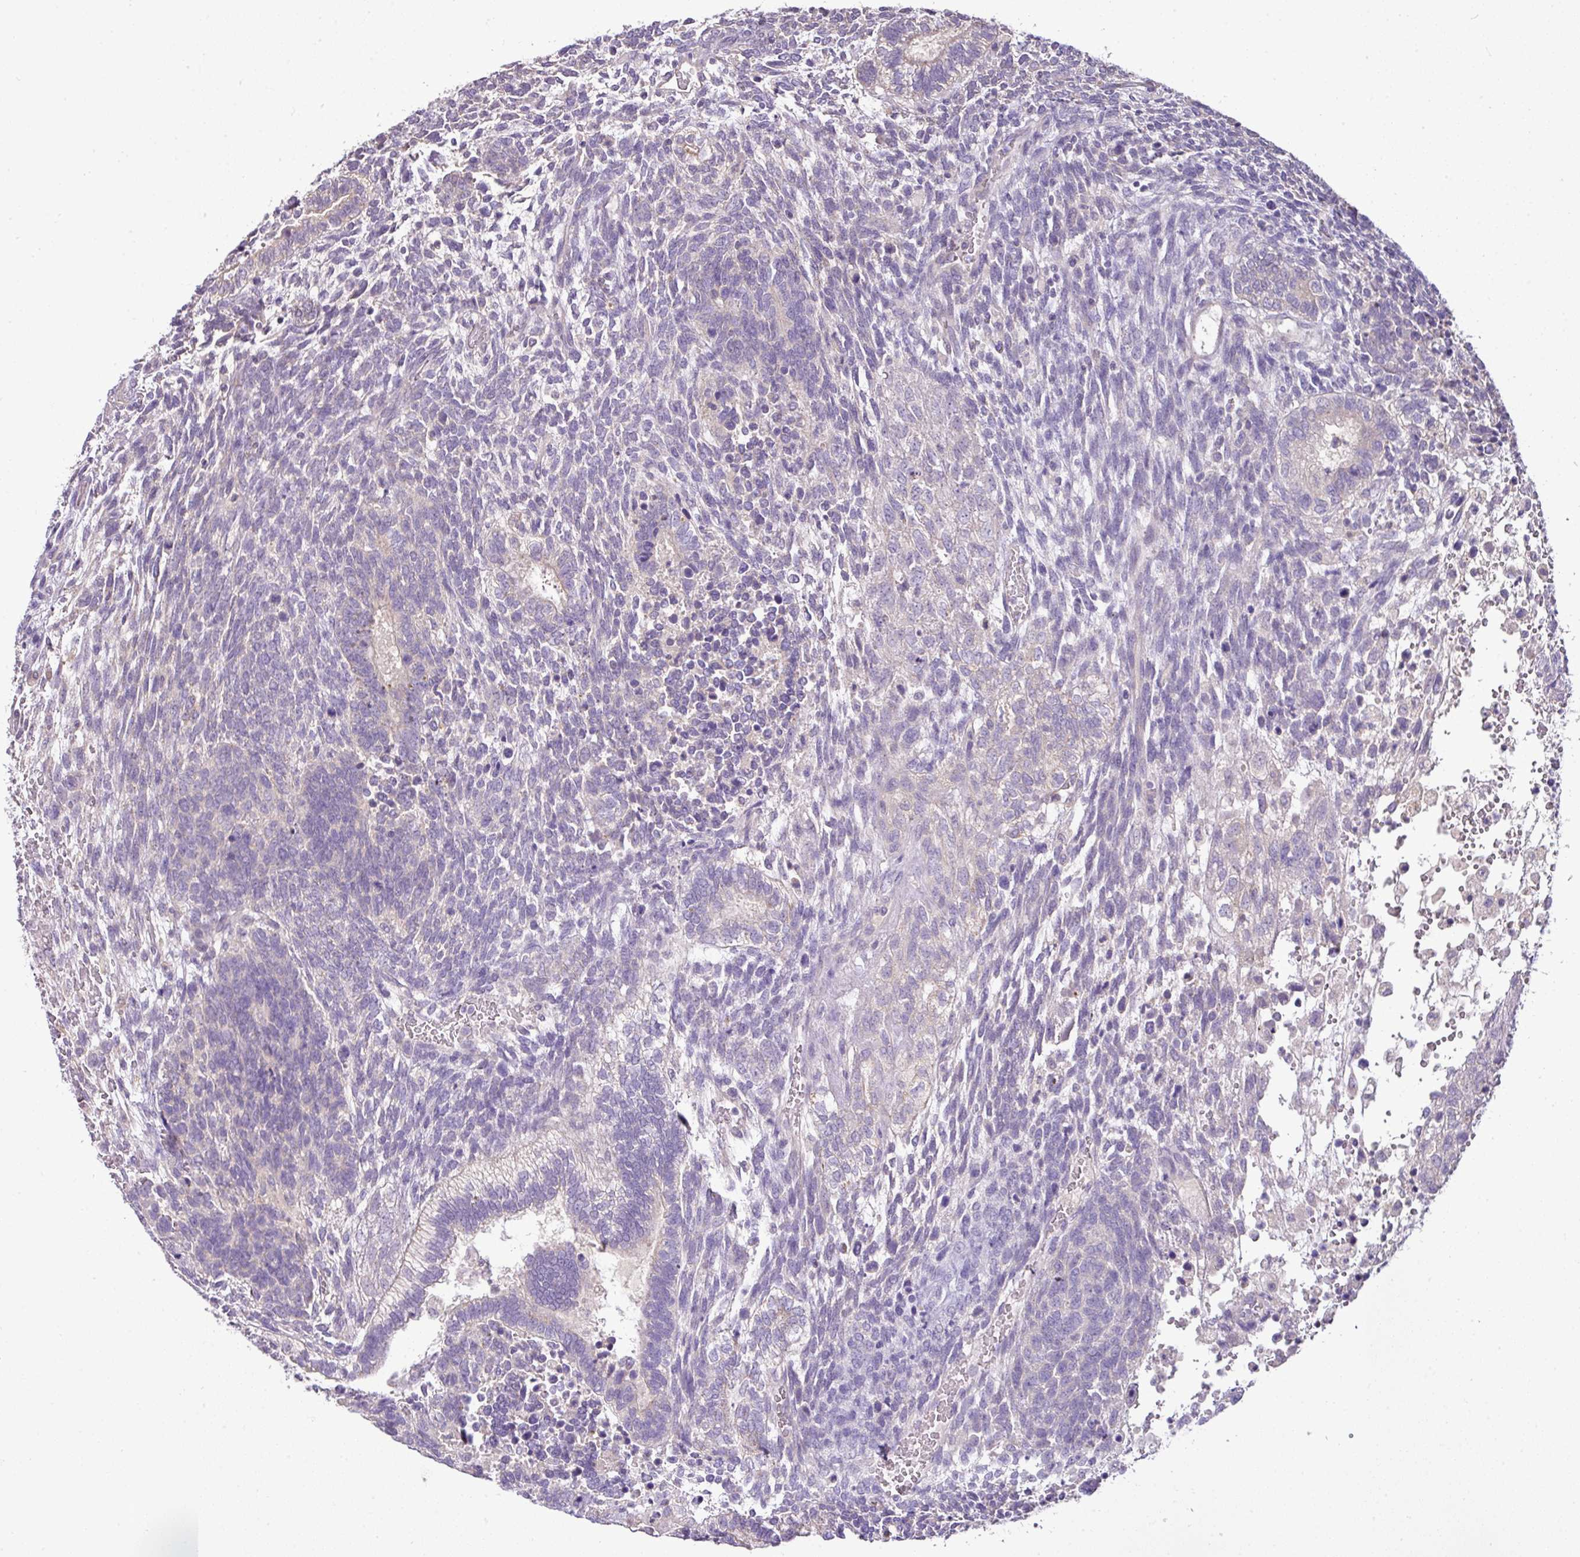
{"staining": {"intensity": "negative", "quantity": "none", "location": "none"}, "tissue": "testis cancer", "cell_type": "Tumor cells", "image_type": "cancer", "snomed": [{"axis": "morphology", "description": "Carcinoma, Embryonal, NOS"}, {"axis": "topography", "description": "Testis"}], "caption": "Testis cancer (embryonal carcinoma) was stained to show a protein in brown. There is no significant positivity in tumor cells. (DAB (3,3'-diaminobenzidine) immunohistochemistry (IHC) with hematoxylin counter stain).", "gene": "BRINP2", "patient": {"sex": "male", "age": 23}}